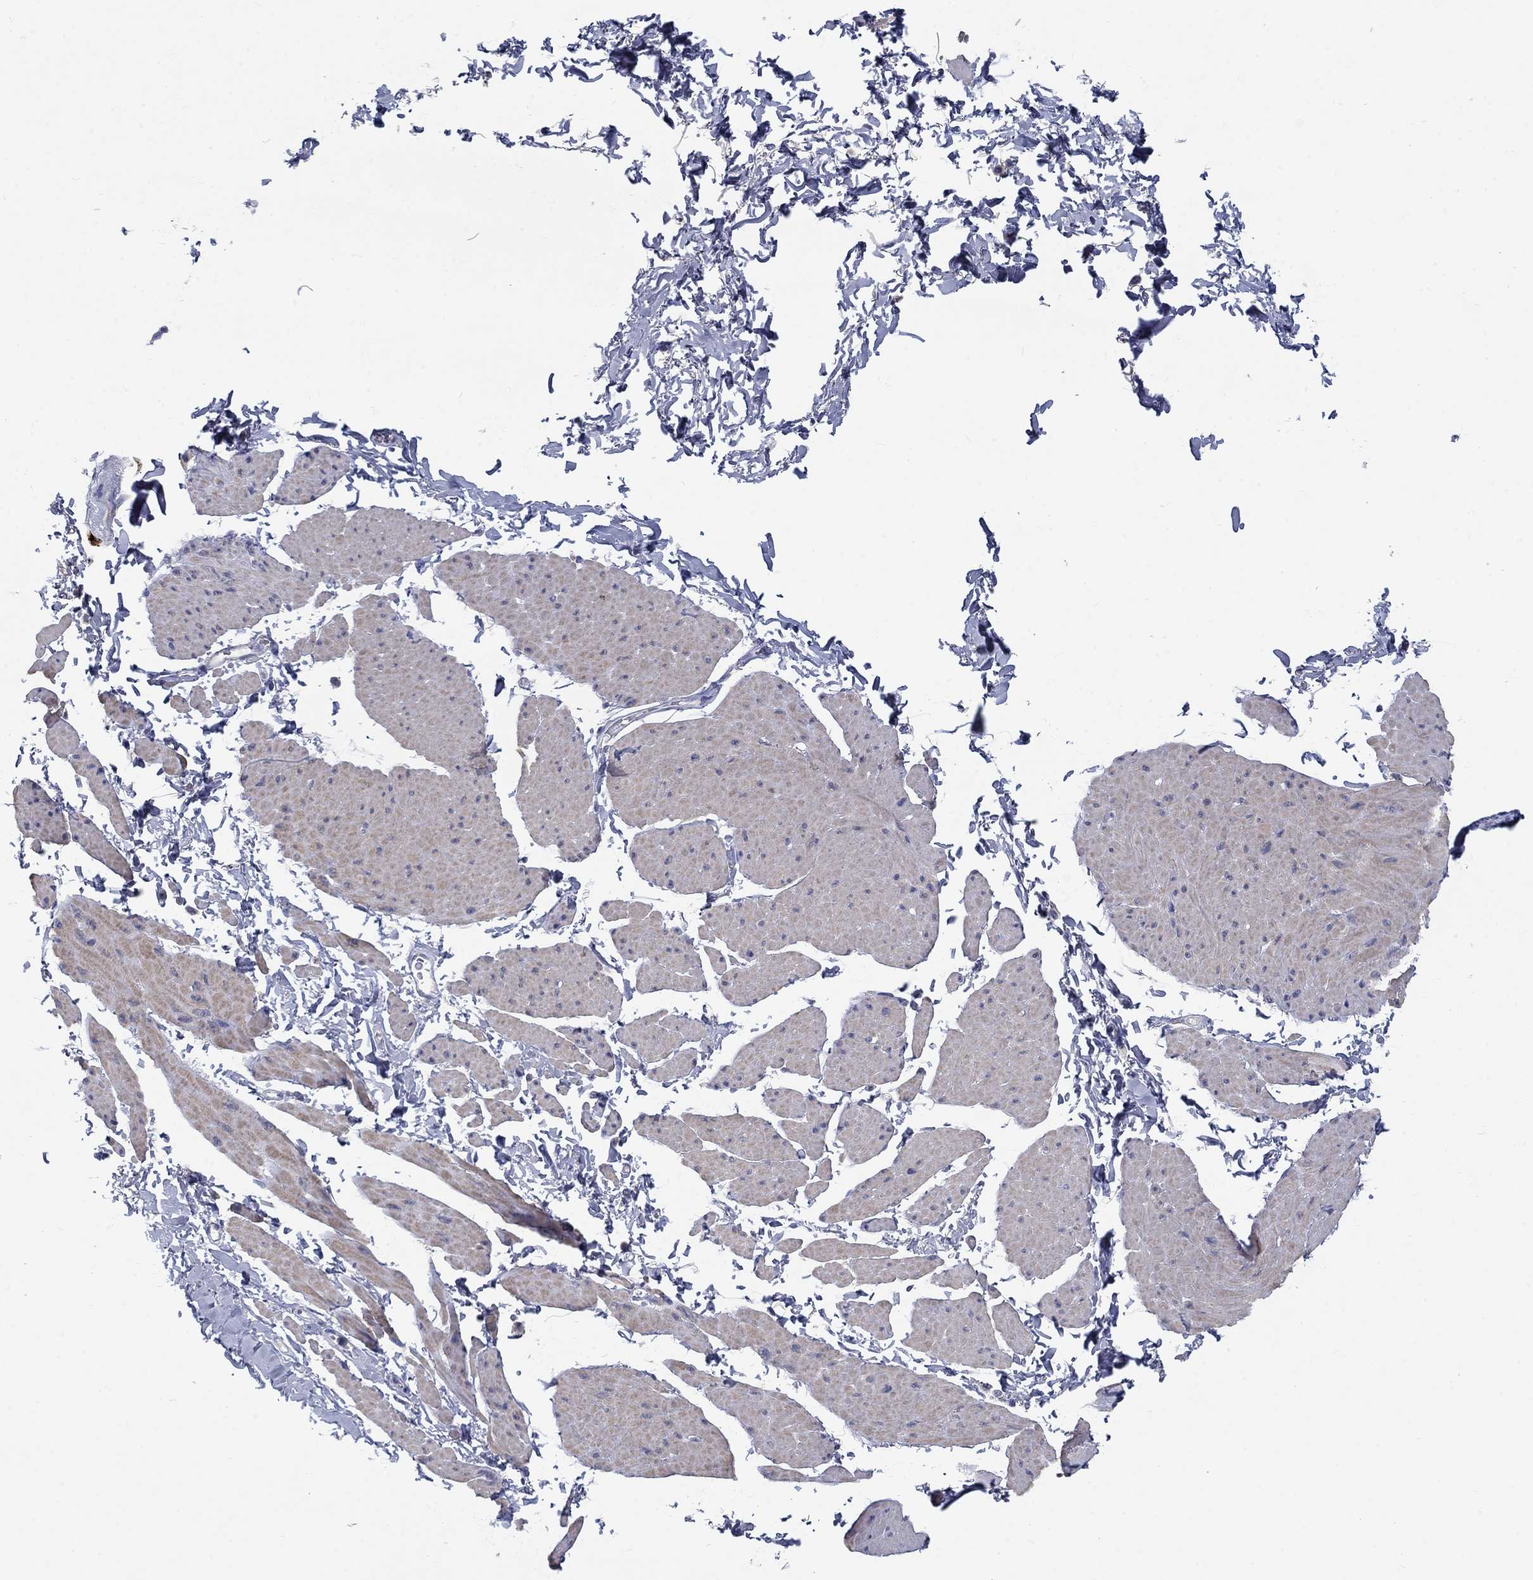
{"staining": {"intensity": "weak", "quantity": "25%-75%", "location": "cytoplasmic/membranous"}, "tissue": "smooth muscle", "cell_type": "Smooth muscle cells", "image_type": "normal", "snomed": [{"axis": "morphology", "description": "Normal tissue, NOS"}, {"axis": "topography", "description": "Adipose tissue"}, {"axis": "topography", "description": "Smooth muscle"}, {"axis": "topography", "description": "Peripheral nerve tissue"}], "caption": "Immunohistochemical staining of benign human smooth muscle reveals 25%-75% levels of weak cytoplasmic/membranous protein expression in about 25%-75% of smooth muscle cells.", "gene": "GZMA", "patient": {"sex": "male", "age": 83}}